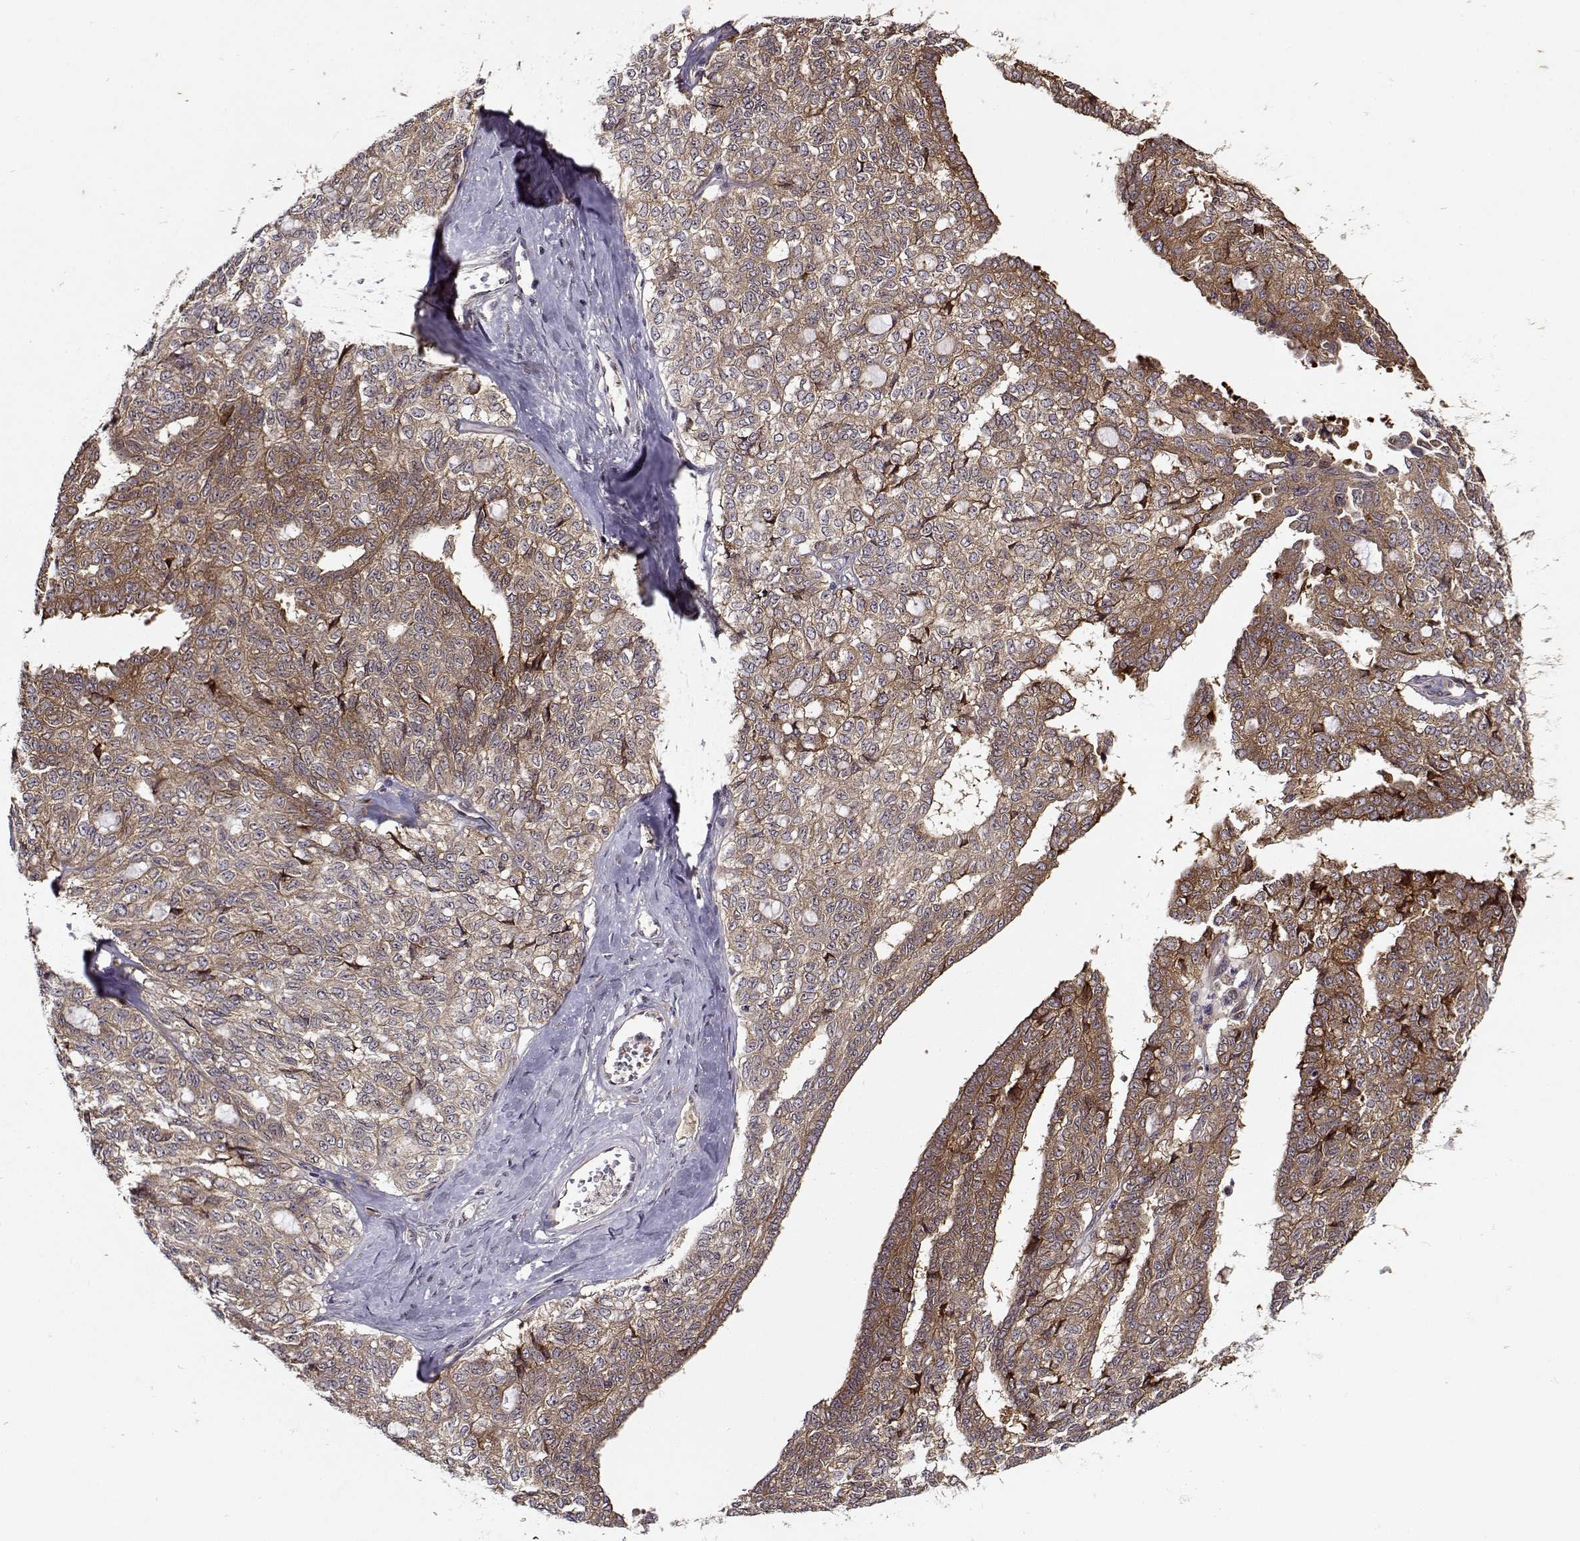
{"staining": {"intensity": "strong", "quantity": ">75%", "location": "cytoplasmic/membranous"}, "tissue": "ovarian cancer", "cell_type": "Tumor cells", "image_type": "cancer", "snomed": [{"axis": "morphology", "description": "Cystadenocarcinoma, serous, NOS"}, {"axis": "topography", "description": "Ovary"}], "caption": "This image demonstrates serous cystadenocarcinoma (ovarian) stained with immunohistochemistry (IHC) to label a protein in brown. The cytoplasmic/membranous of tumor cells show strong positivity for the protein. Nuclei are counter-stained blue.", "gene": "RPL31", "patient": {"sex": "female", "age": 71}}